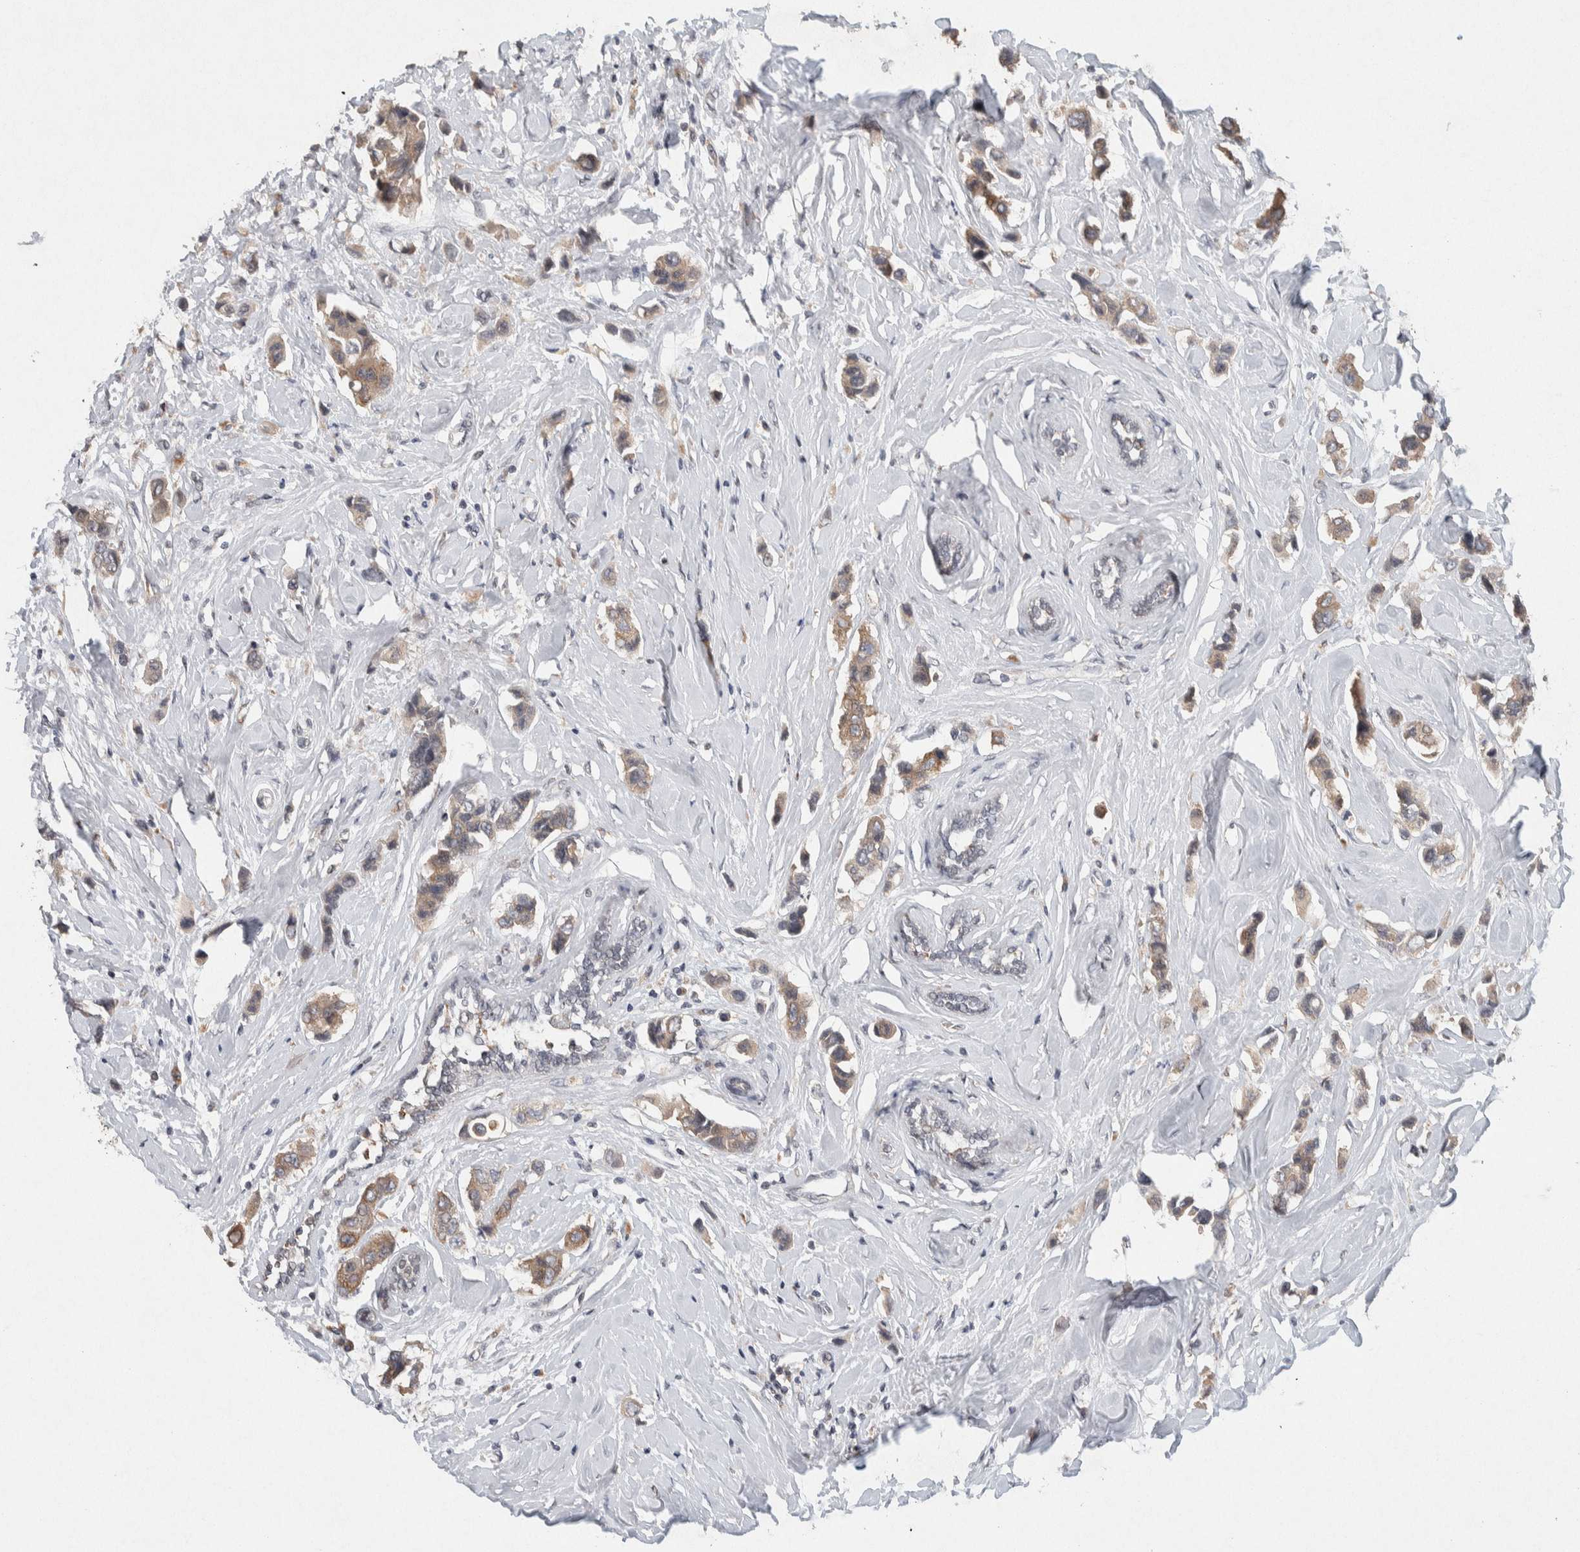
{"staining": {"intensity": "weak", "quantity": ">75%", "location": "cytoplasmic/membranous"}, "tissue": "breast cancer", "cell_type": "Tumor cells", "image_type": "cancer", "snomed": [{"axis": "morphology", "description": "Normal tissue, NOS"}, {"axis": "morphology", "description": "Duct carcinoma"}, {"axis": "topography", "description": "Breast"}], "caption": "Human breast cancer stained with a brown dye exhibits weak cytoplasmic/membranous positive positivity in about >75% of tumor cells.", "gene": "KCNK1", "patient": {"sex": "female", "age": 50}}